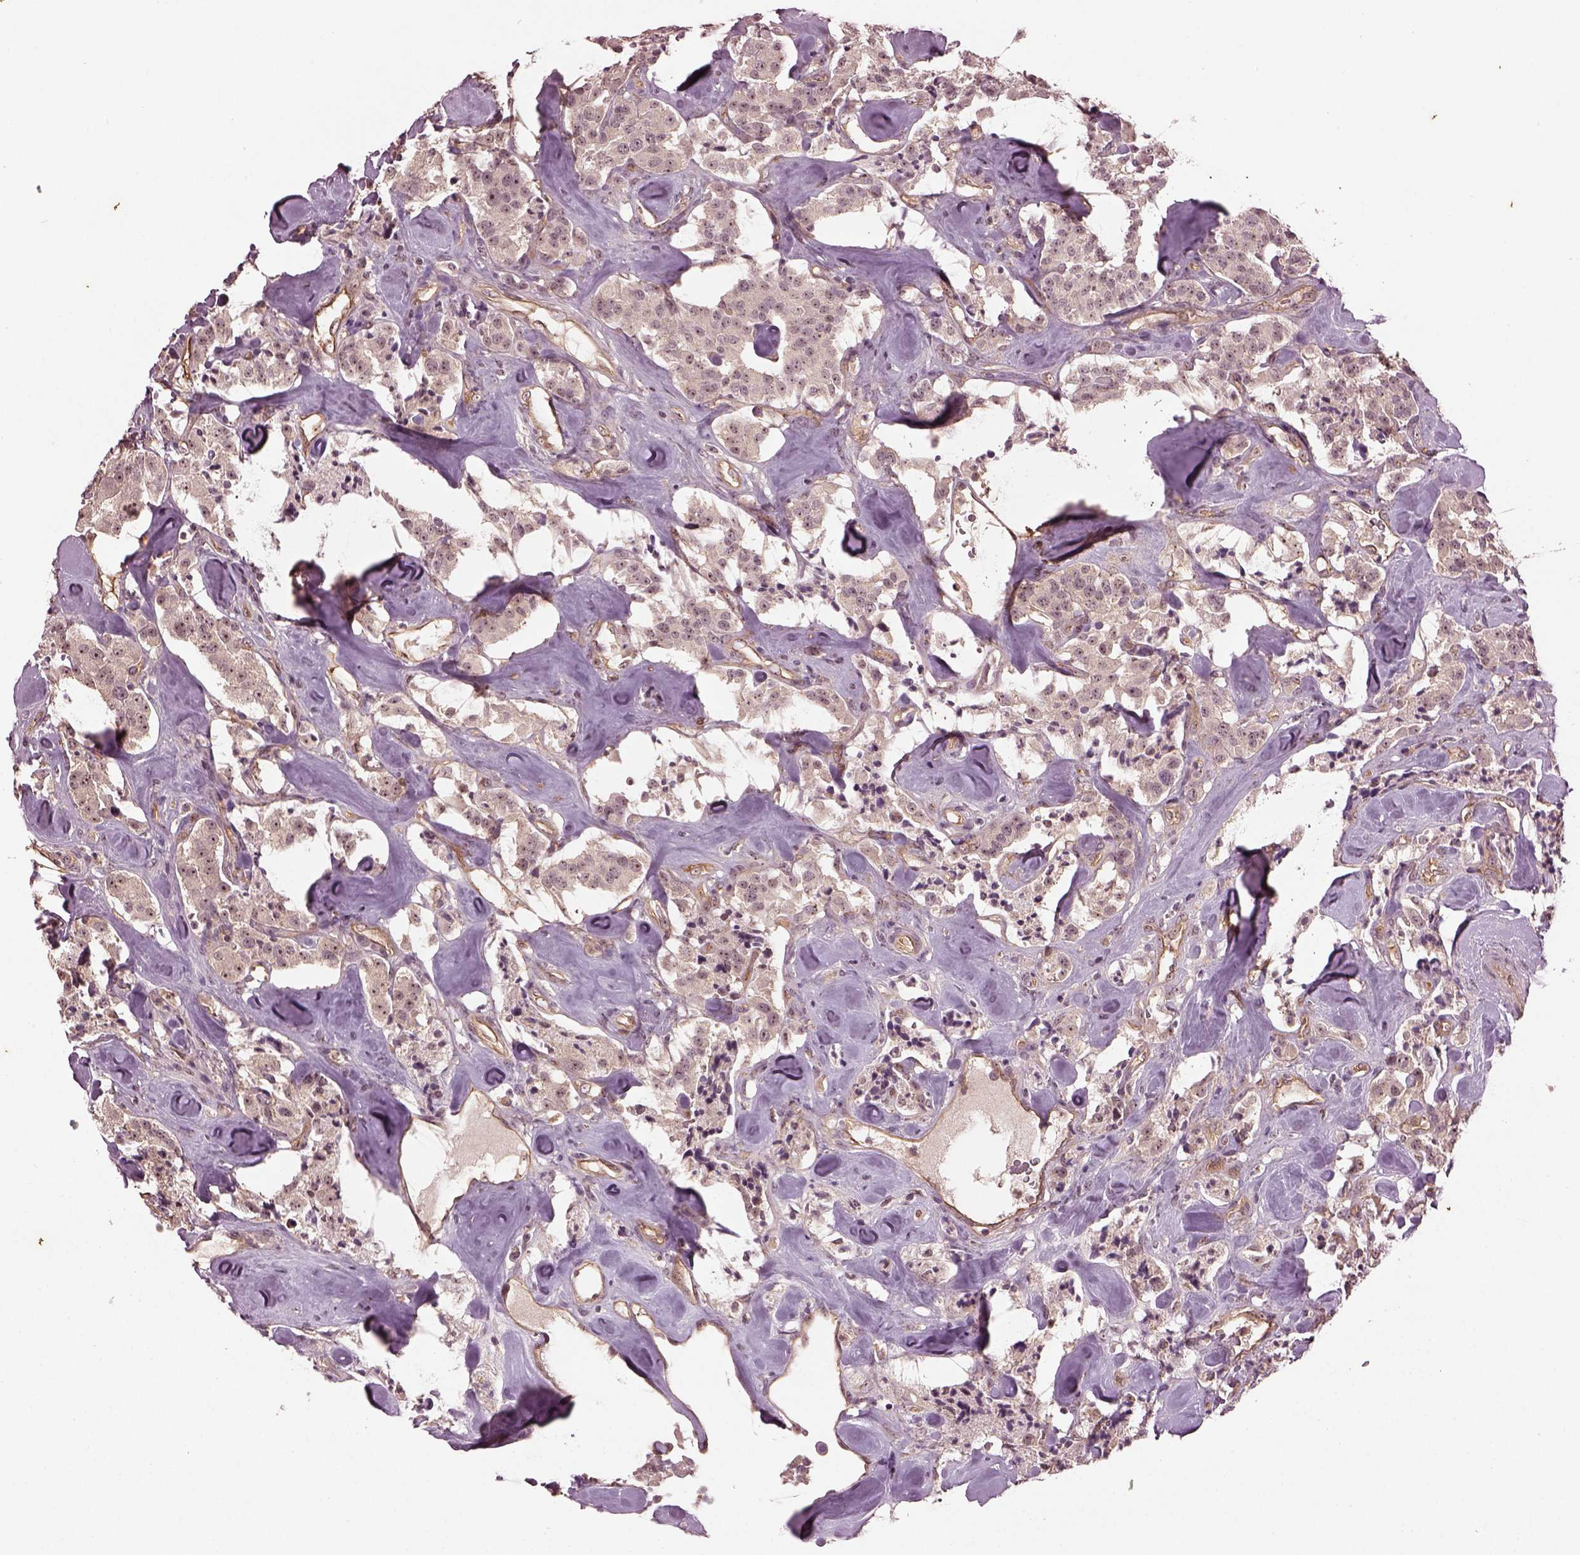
{"staining": {"intensity": "weak", "quantity": "25%-75%", "location": "nuclear"}, "tissue": "carcinoid", "cell_type": "Tumor cells", "image_type": "cancer", "snomed": [{"axis": "morphology", "description": "Carcinoid, malignant, NOS"}, {"axis": "topography", "description": "Pancreas"}], "caption": "This photomicrograph exhibits carcinoid stained with immunohistochemistry (IHC) to label a protein in brown. The nuclear of tumor cells show weak positivity for the protein. Nuclei are counter-stained blue.", "gene": "GNRH1", "patient": {"sex": "male", "age": 41}}